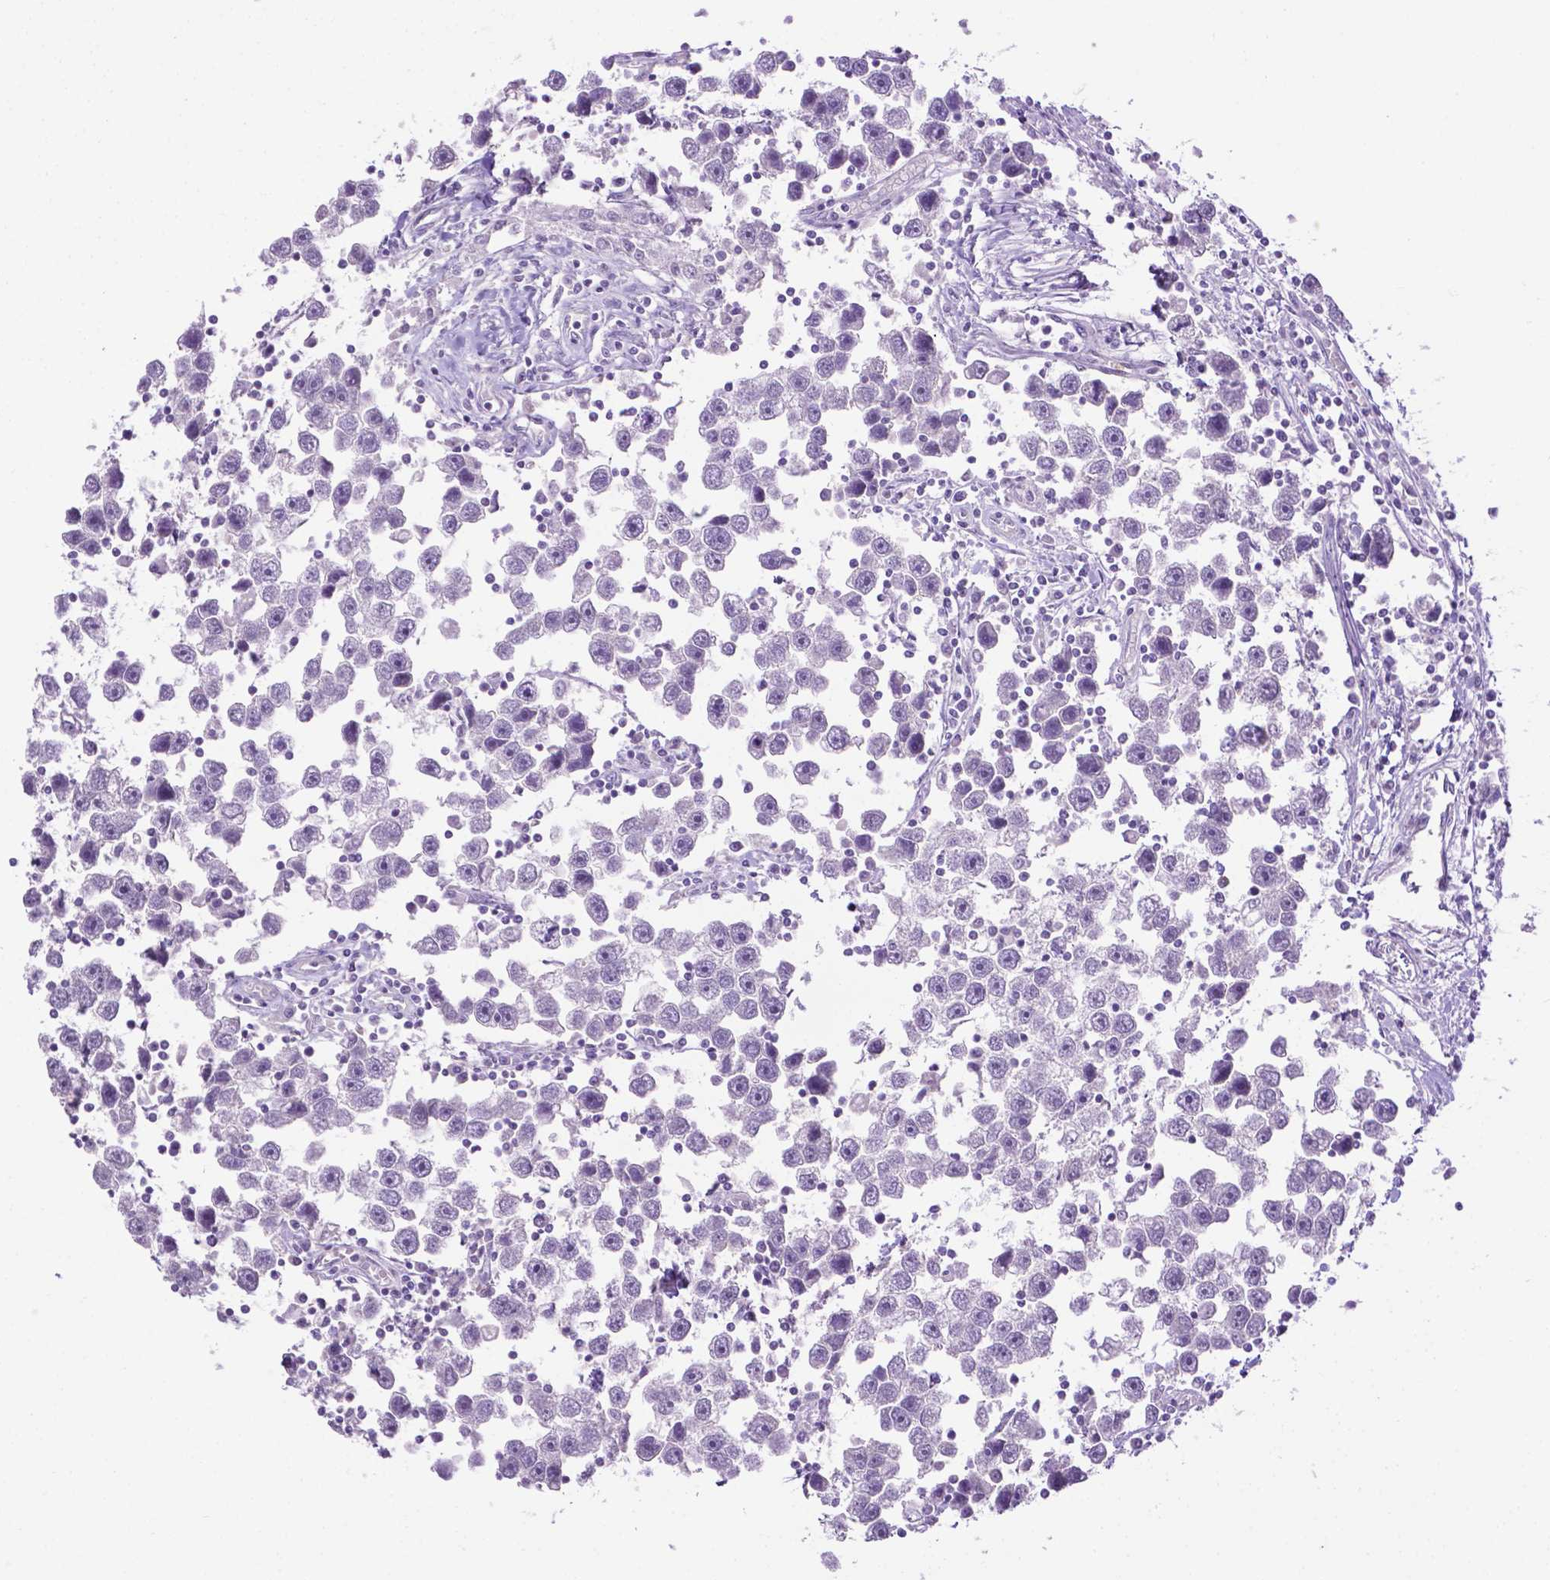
{"staining": {"intensity": "negative", "quantity": "none", "location": "none"}, "tissue": "testis cancer", "cell_type": "Tumor cells", "image_type": "cancer", "snomed": [{"axis": "morphology", "description": "Seminoma, NOS"}, {"axis": "topography", "description": "Testis"}], "caption": "Immunohistochemical staining of testis cancer (seminoma) displays no significant positivity in tumor cells.", "gene": "TACSTD2", "patient": {"sex": "male", "age": 30}}